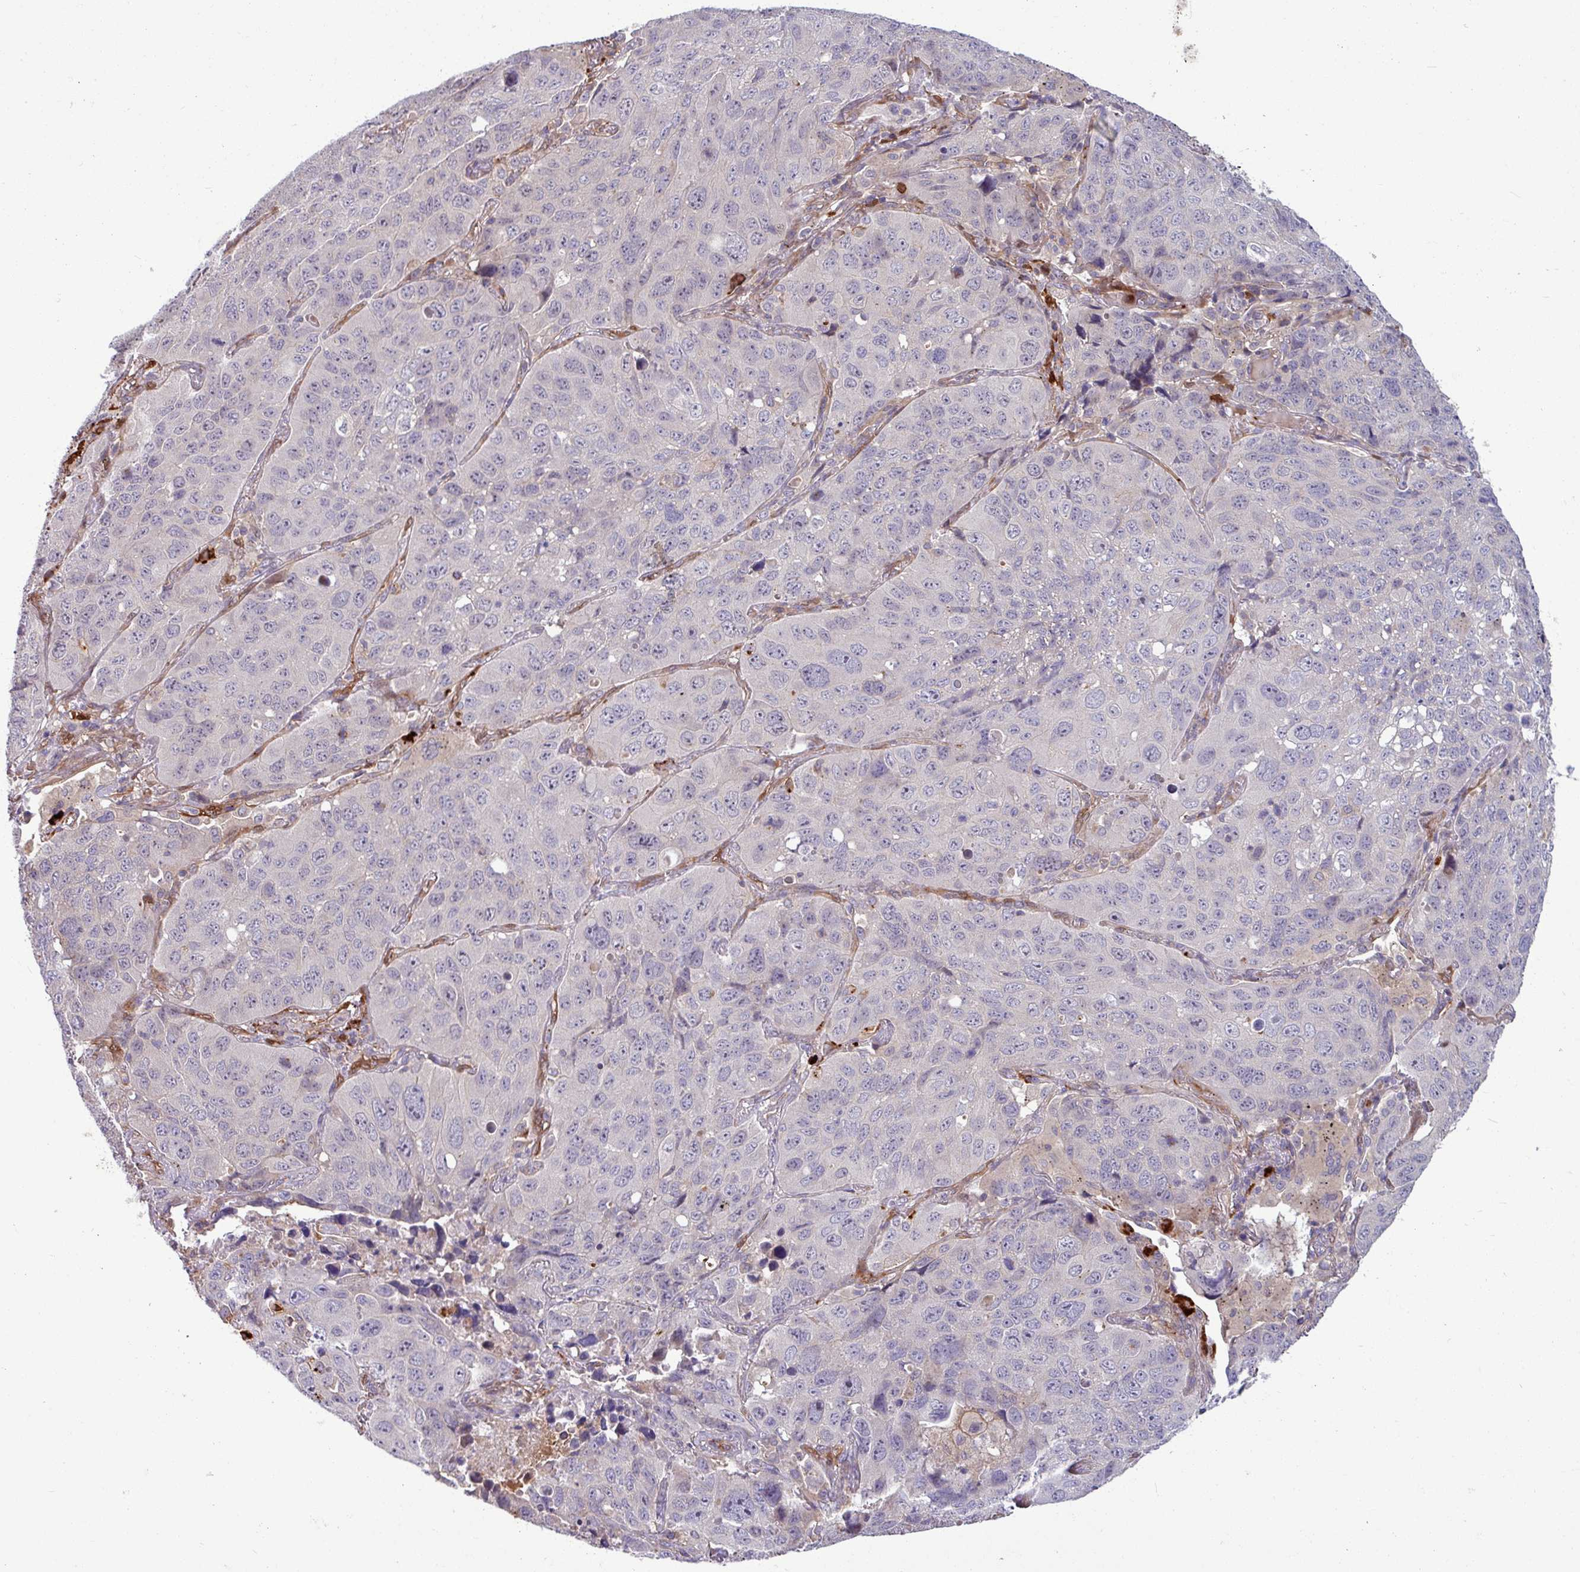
{"staining": {"intensity": "negative", "quantity": "none", "location": "none"}, "tissue": "lung cancer", "cell_type": "Tumor cells", "image_type": "cancer", "snomed": [{"axis": "morphology", "description": "Squamous cell carcinoma, NOS"}, {"axis": "topography", "description": "Lung"}], "caption": "Micrograph shows no significant protein expression in tumor cells of lung squamous cell carcinoma. The staining is performed using DAB brown chromogen with nuclei counter-stained in using hematoxylin.", "gene": "B4GALNT4", "patient": {"sex": "male", "age": 60}}